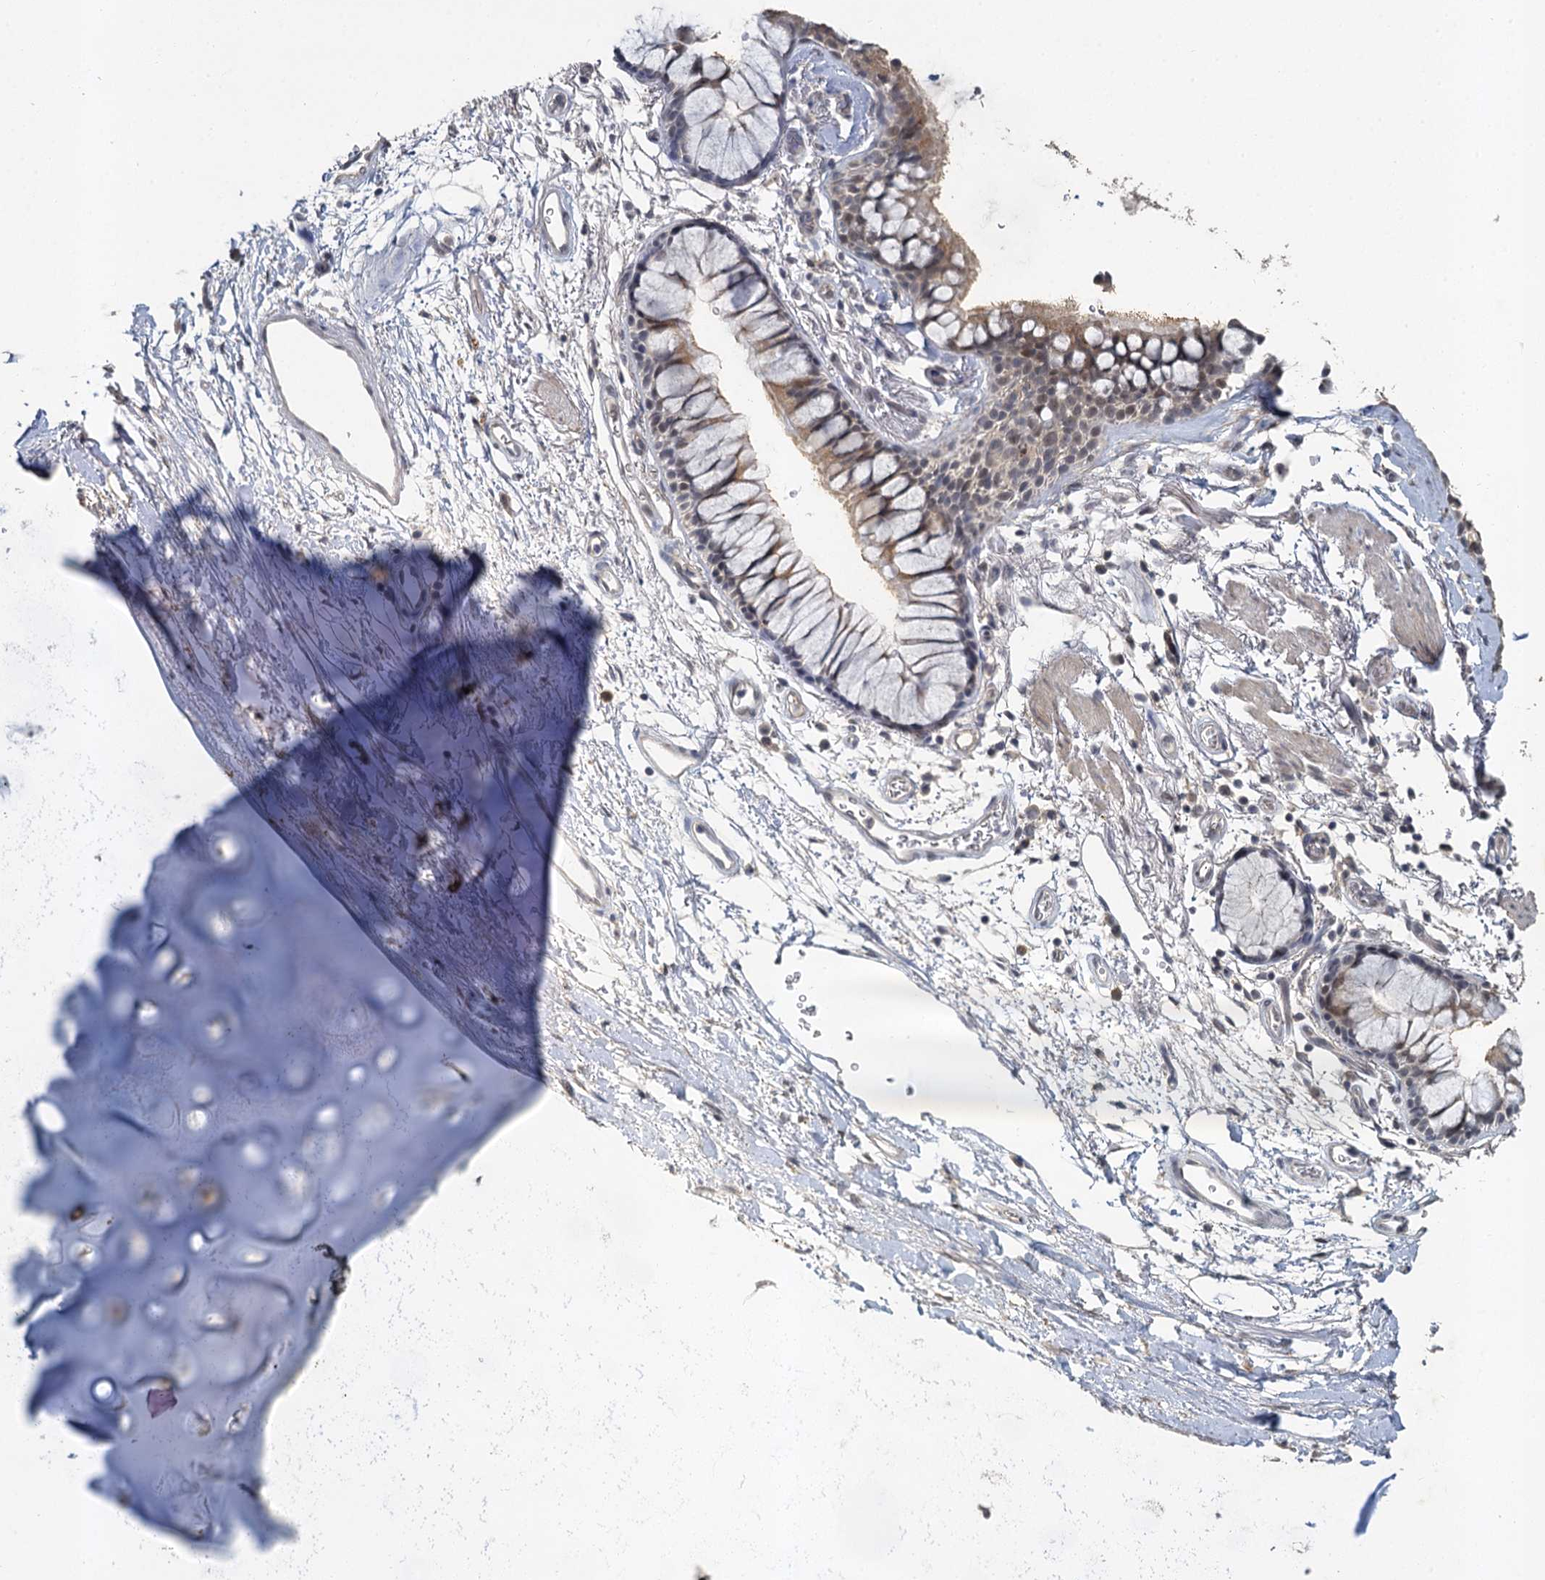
{"staining": {"intensity": "weak", "quantity": "<25%", "location": "cytoplasmic/membranous,nuclear"}, "tissue": "bronchus", "cell_type": "Respiratory epithelial cells", "image_type": "normal", "snomed": [{"axis": "morphology", "description": "Normal tissue, NOS"}, {"axis": "topography", "description": "Bronchus"}], "caption": "The photomicrograph exhibits no staining of respiratory epithelial cells in normal bronchus.", "gene": "MUCL1", "patient": {"sex": "male", "age": 65}}